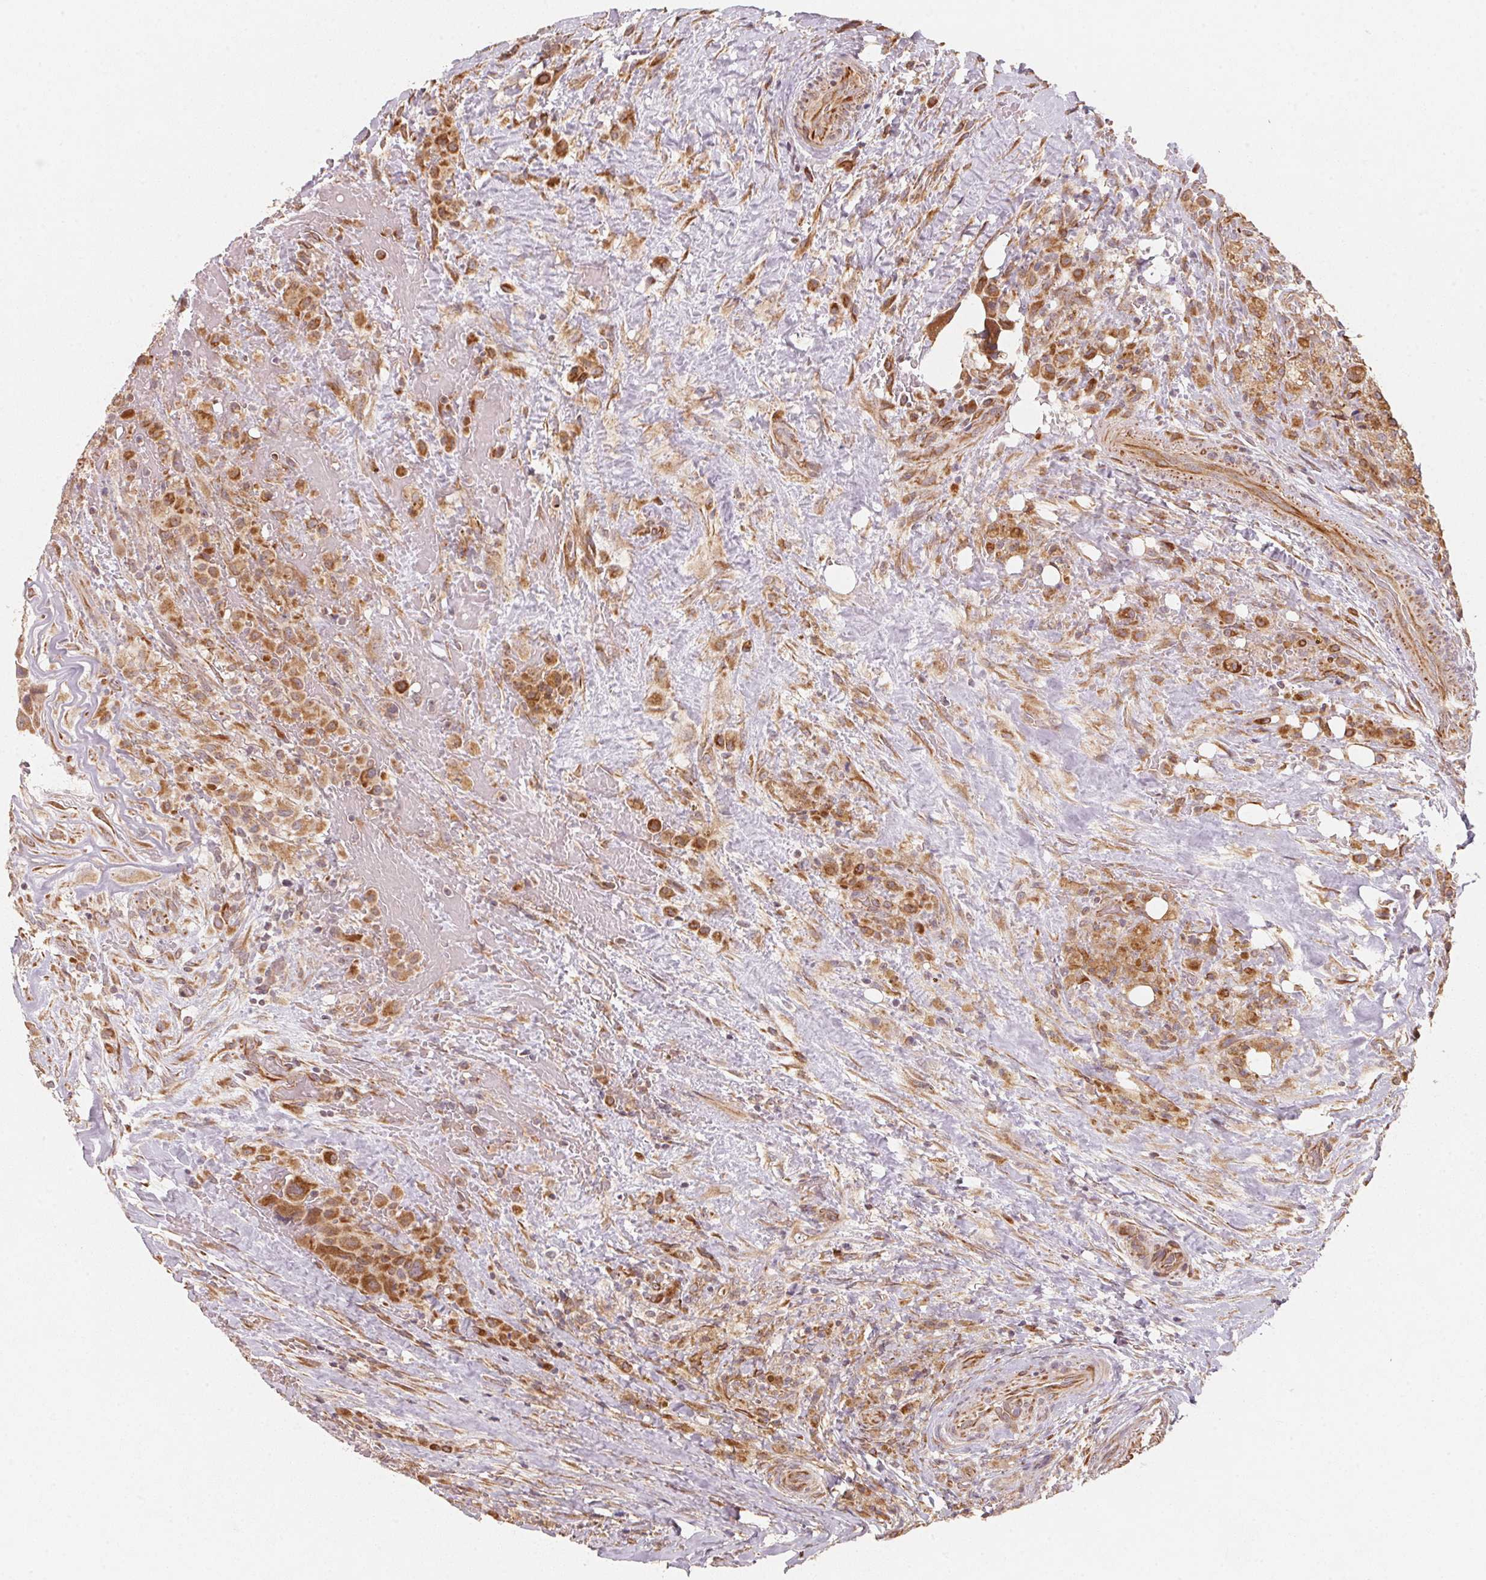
{"staining": {"intensity": "moderate", "quantity": ">75%", "location": "cytoplasmic/membranous"}, "tissue": "thyroid cancer", "cell_type": "Tumor cells", "image_type": "cancer", "snomed": [{"axis": "morphology", "description": "Papillary adenocarcinoma, NOS"}, {"axis": "morphology", "description": "Papillary adenoma metastatic"}, {"axis": "topography", "description": "Thyroid gland"}], "caption": "IHC micrograph of neoplastic tissue: thyroid cancer (papillary adenocarcinoma) stained using immunohistochemistry (IHC) displays medium levels of moderate protein expression localized specifically in the cytoplasmic/membranous of tumor cells, appearing as a cytoplasmic/membranous brown color.", "gene": "TSPAN12", "patient": {"sex": "male", "age": 87}}